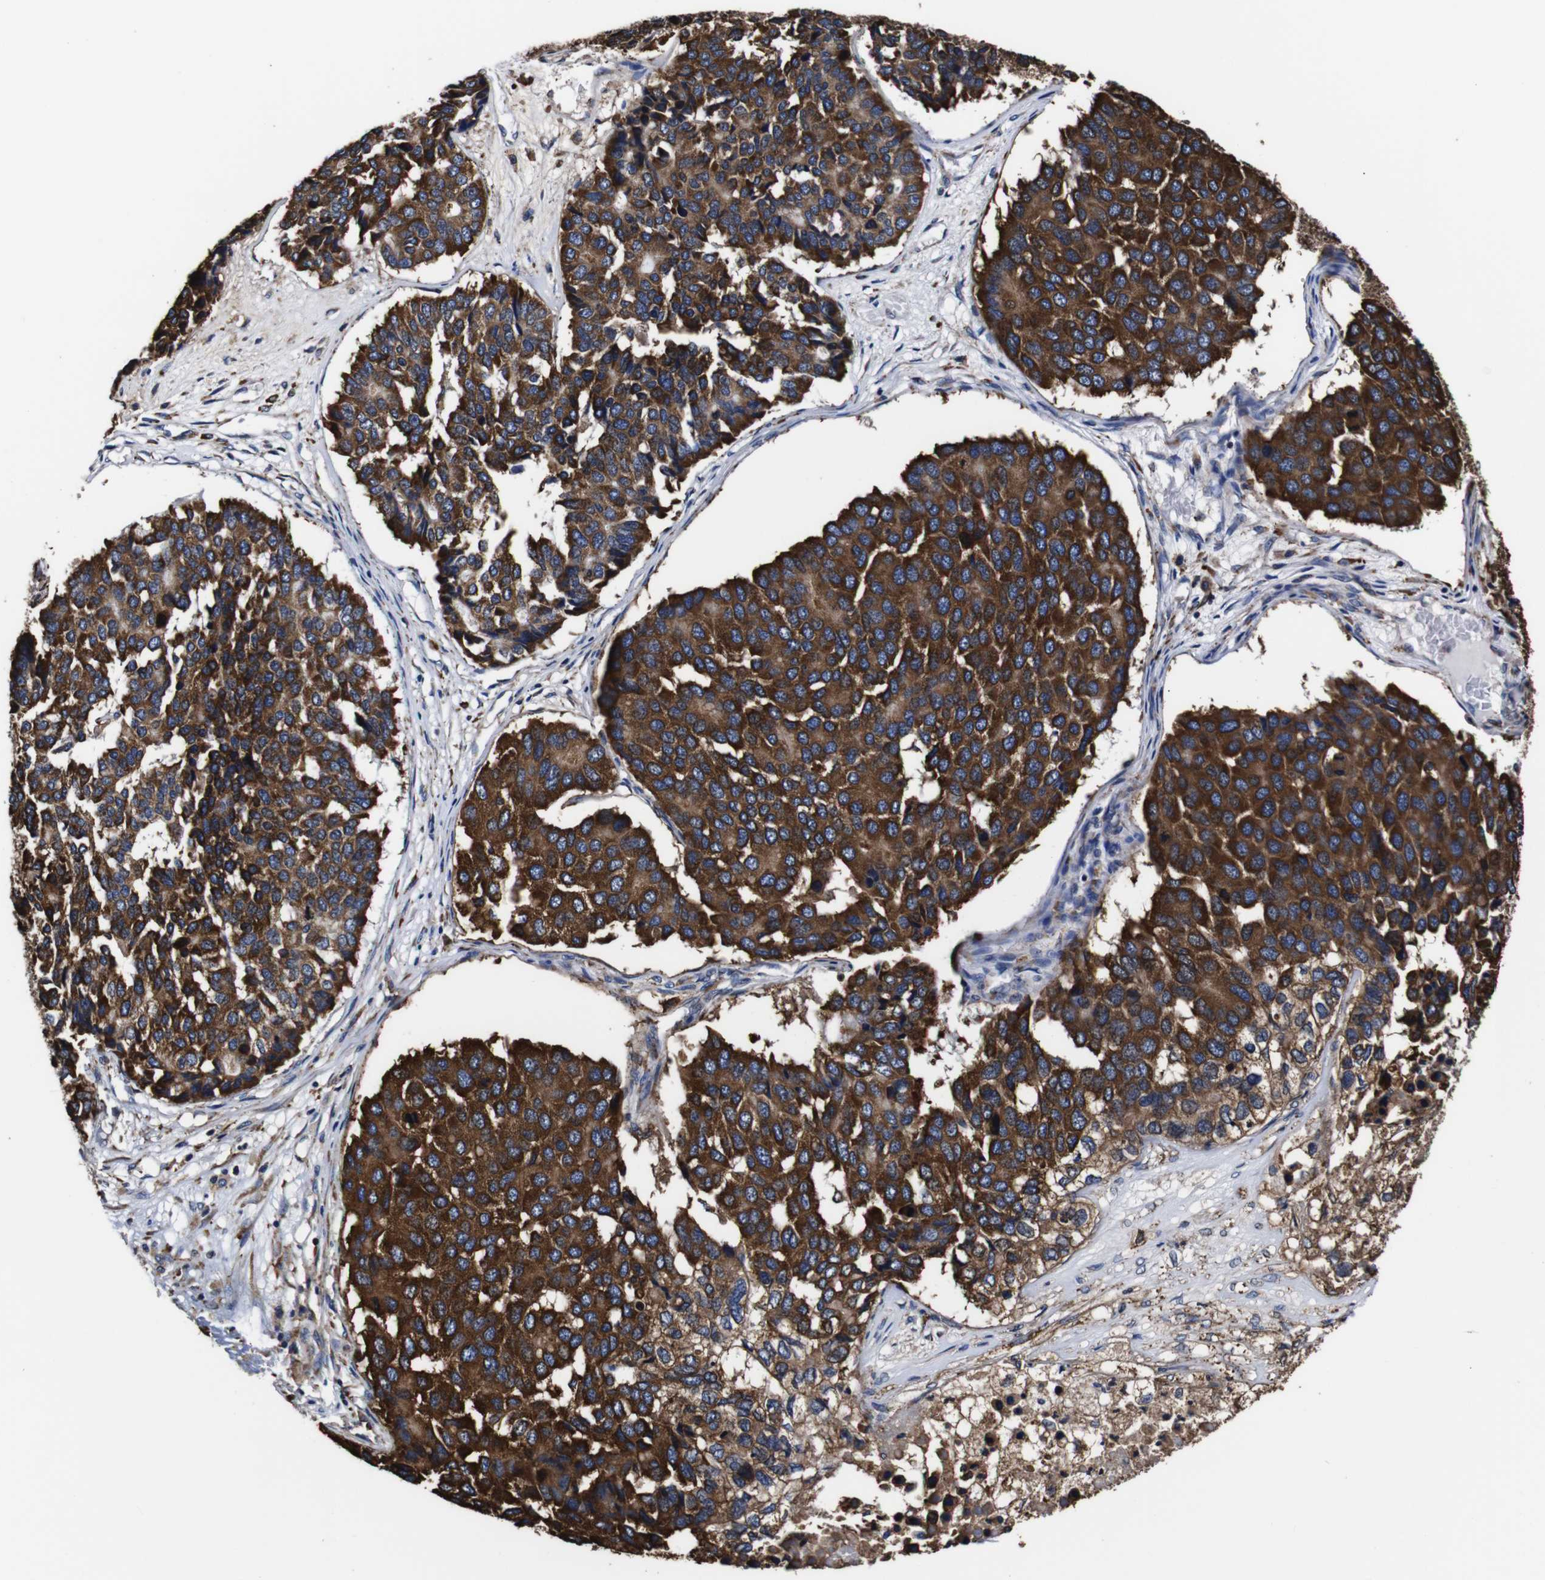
{"staining": {"intensity": "strong", "quantity": ">75%", "location": "cytoplasmic/membranous"}, "tissue": "pancreatic cancer", "cell_type": "Tumor cells", "image_type": "cancer", "snomed": [{"axis": "morphology", "description": "Adenocarcinoma, NOS"}, {"axis": "topography", "description": "Pancreas"}], "caption": "Adenocarcinoma (pancreatic) tissue demonstrates strong cytoplasmic/membranous expression in about >75% of tumor cells, visualized by immunohistochemistry. (brown staining indicates protein expression, while blue staining denotes nuclei).", "gene": "PPIB", "patient": {"sex": "male", "age": 50}}